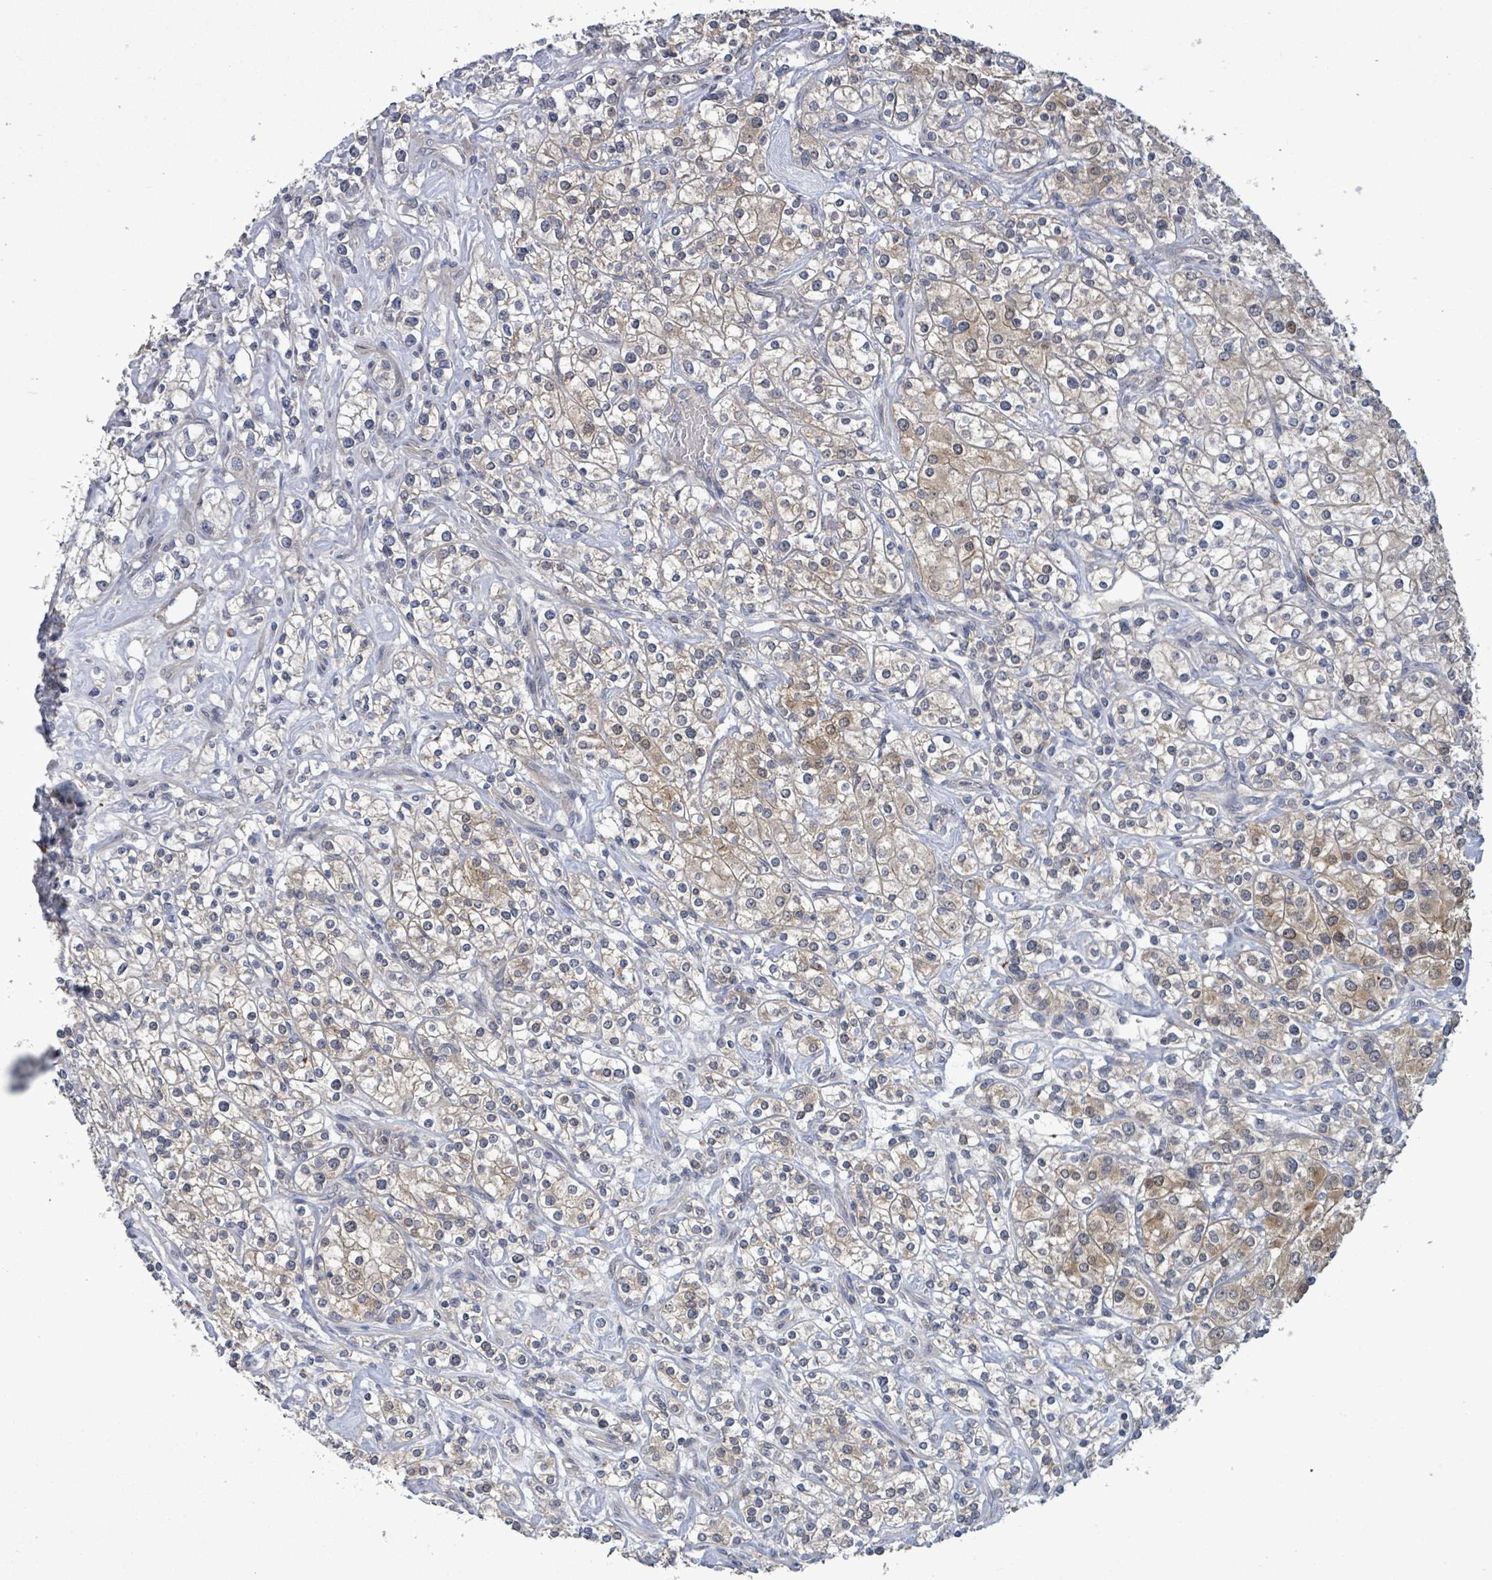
{"staining": {"intensity": "weak", "quantity": "<25%", "location": "cytoplasmic/membranous"}, "tissue": "renal cancer", "cell_type": "Tumor cells", "image_type": "cancer", "snomed": [{"axis": "morphology", "description": "Adenocarcinoma, NOS"}, {"axis": "topography", "description": "Kidney"}], "caption": "A photomicrograph of renal cancer stained for a protein reveals no brown staining in tumor cells.", "gene": "AMMECR1", "patient": {"sex": "male", "age": 77}}